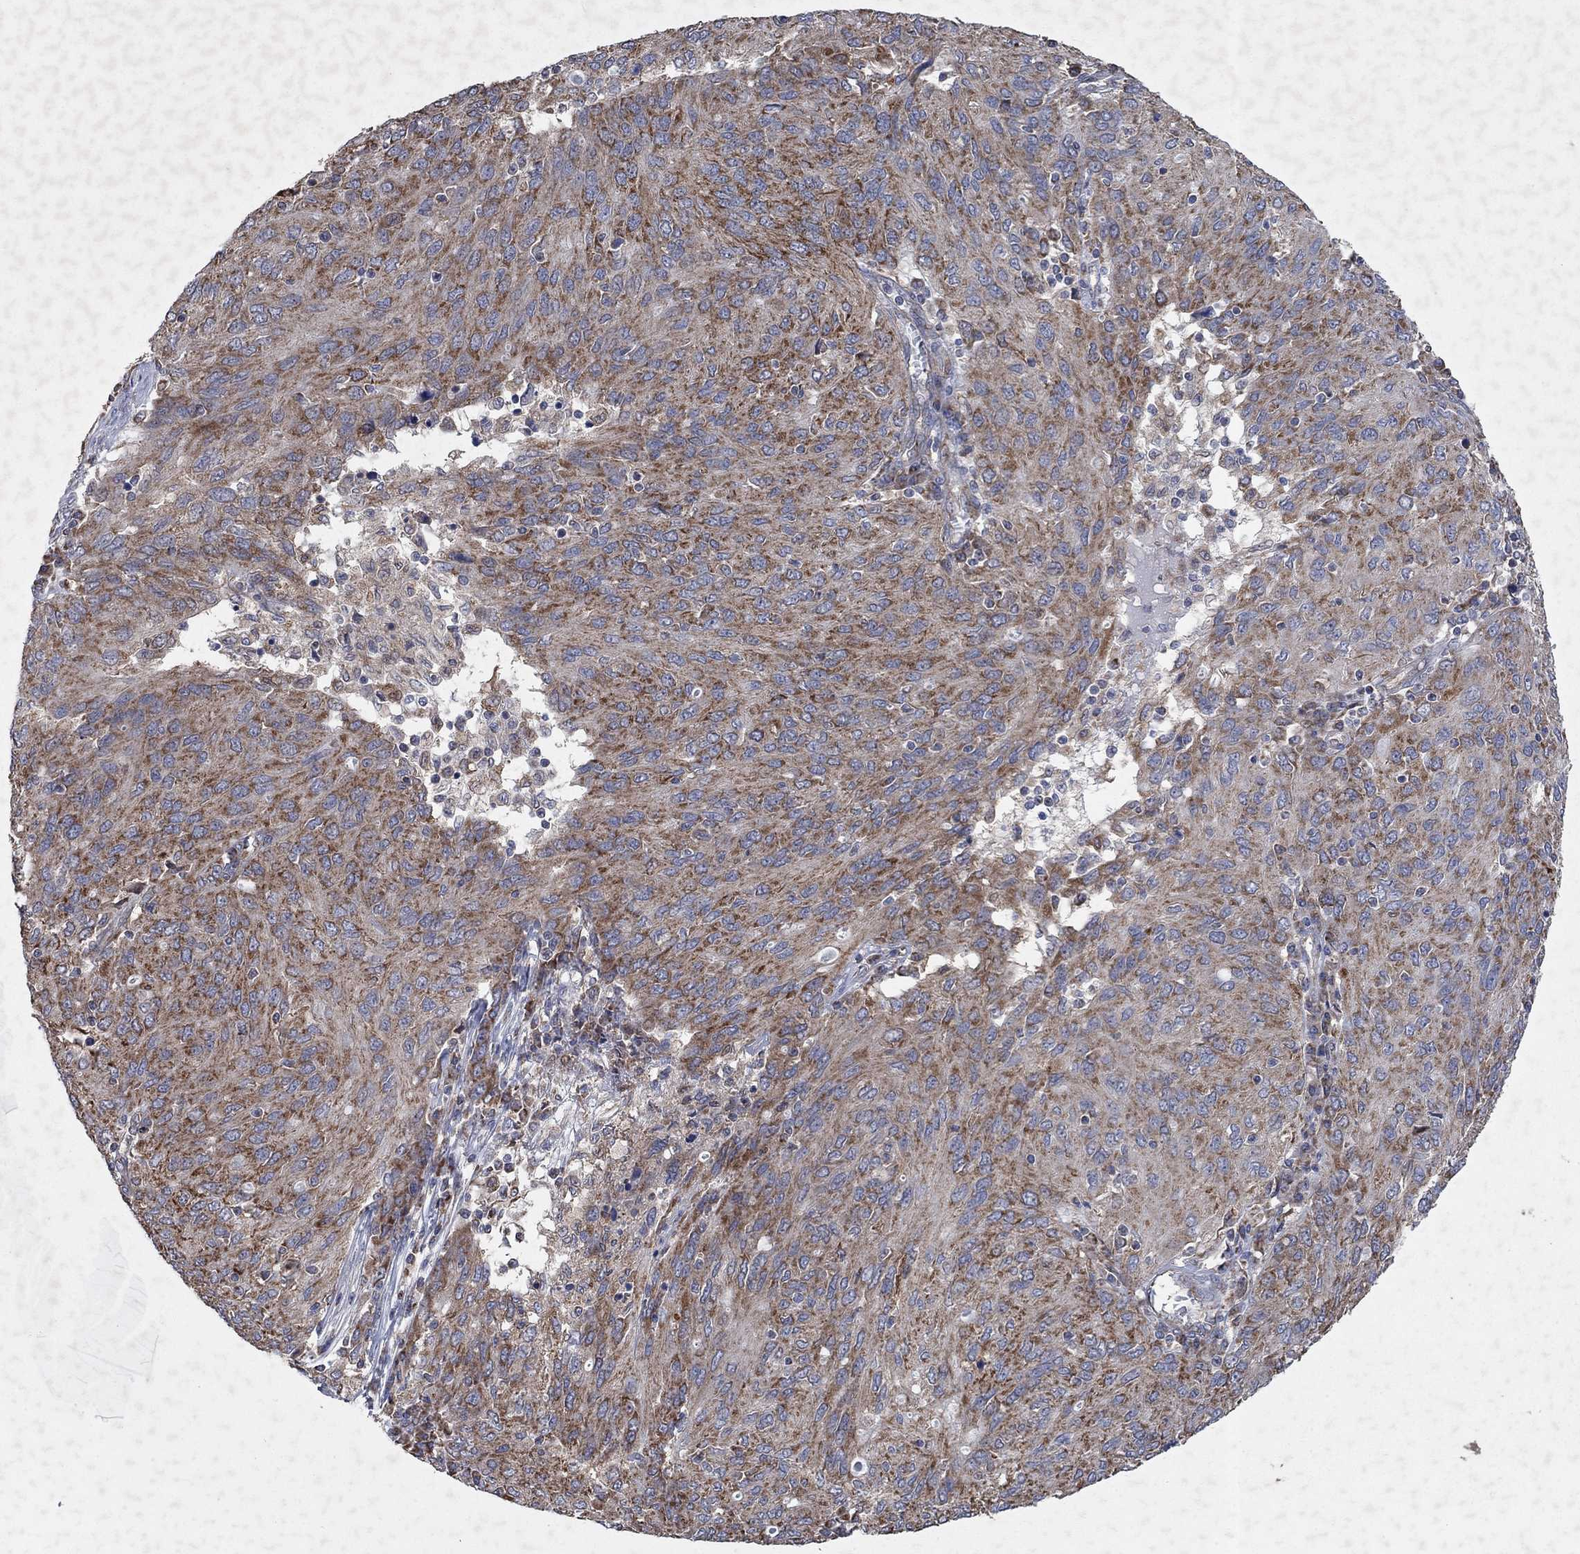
{"staining": {"intensity": "strong", "quantity": "25%-75%", "location": "cytoplasmic/membranous"}, "tissue": "ovarian cancer", "cell_type": "Tumor cells", "image_type": "cancer", "snomed": [{"axis": "morphology", "description": "Carcinoma, endometroid"}, {"axis": "topography", "description": "Ovary"}], "caption": "Ovarian cancer (endometroid carcinoma) stained with immunohistochemistry (IHC) shows strong cytoplasmic/membranous staining in about 25%-75% of tumor cells.", "gene": "NCEH1", "patient": {"sex": "female", "age": 50}}